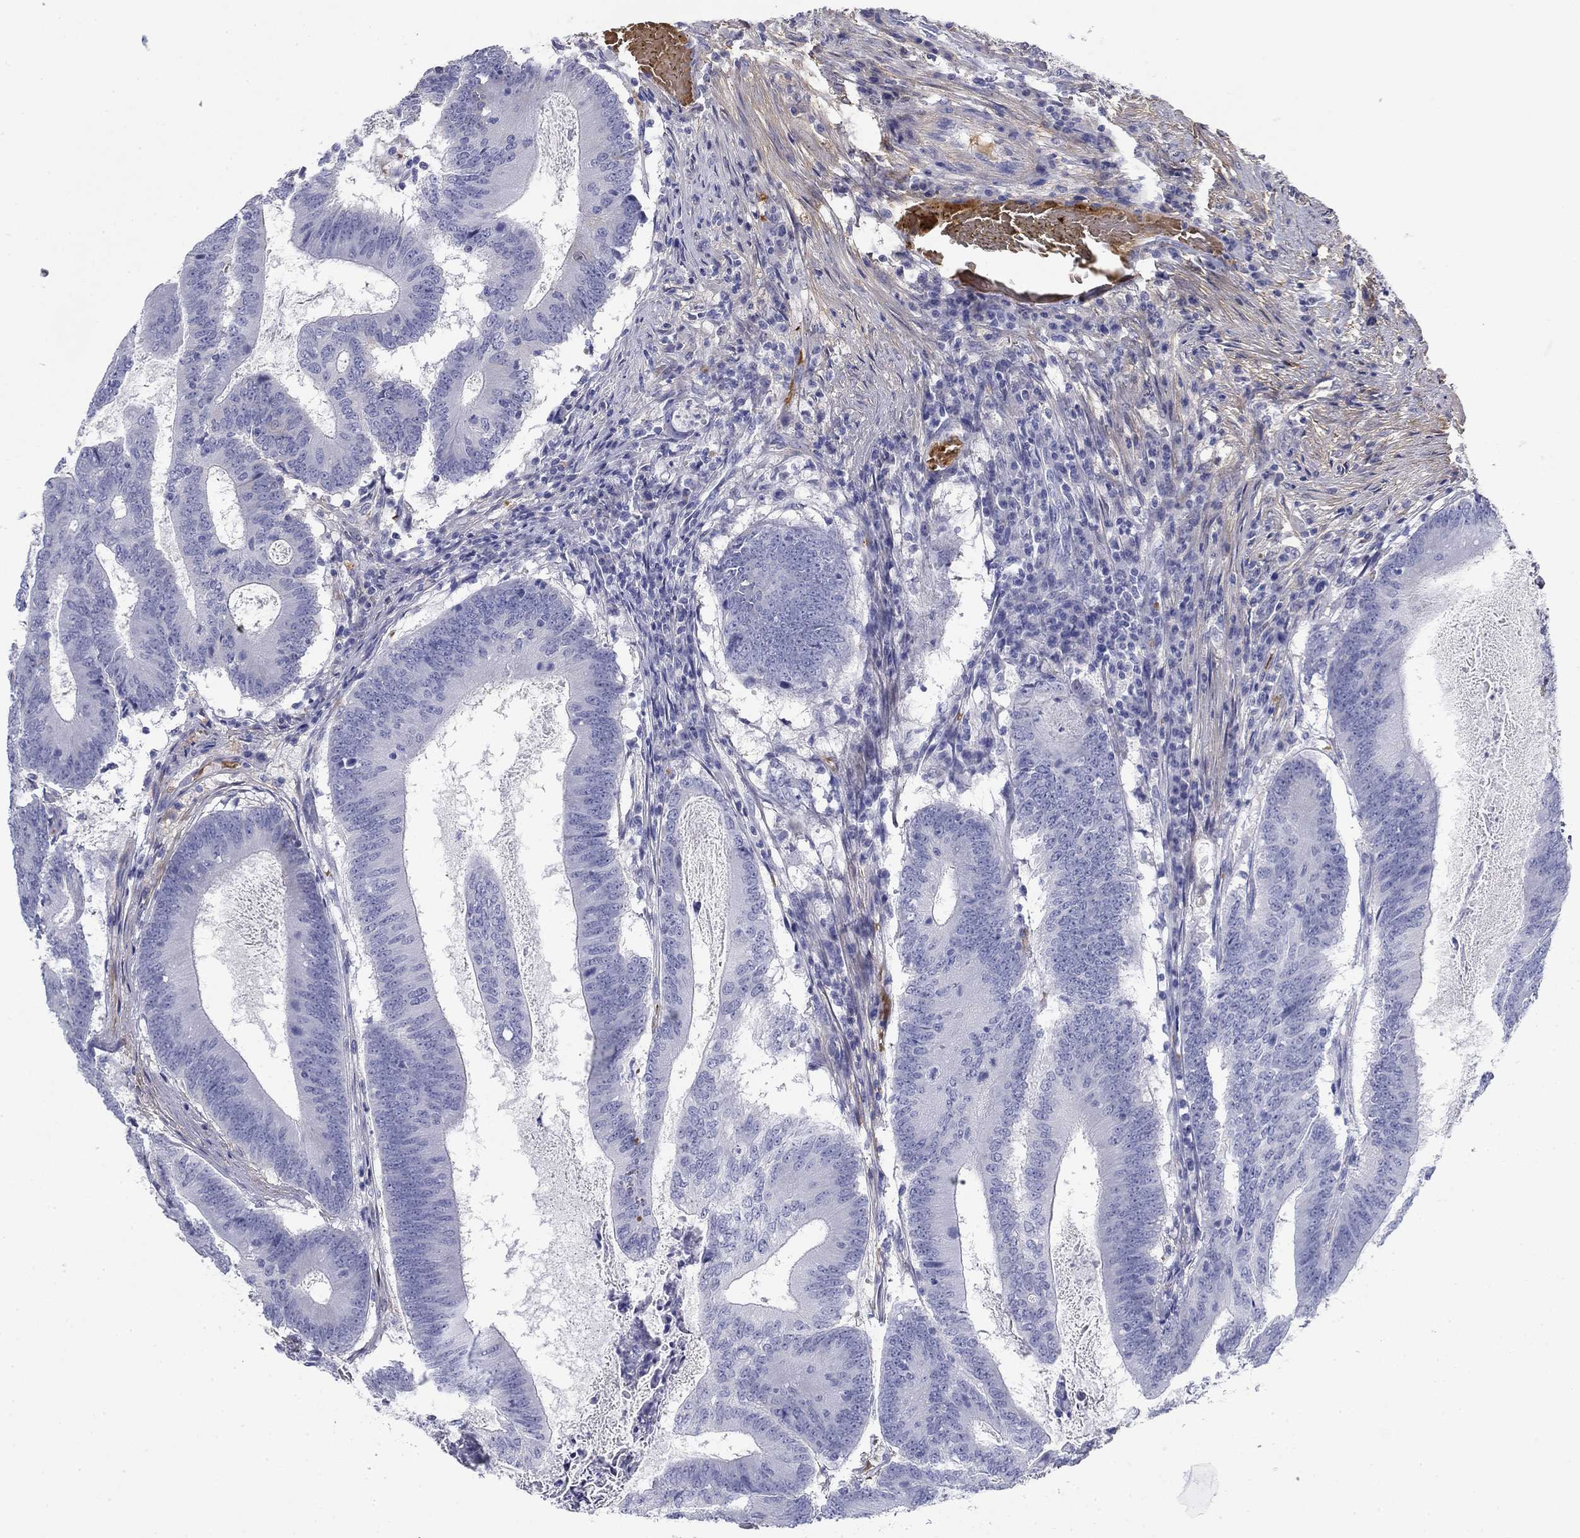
{"staining": {"intensity": "negative", "quantity": "none", "location": "none"}, "tissue": "colorectal cancer", "cell_type": "Tumor cells", "image_type": "cancer", "snomed": [{"axis": "morphology", "description": "Adenocarcinoma, NOS"}, {"axis": "topography", "description": "Colon"}], "caption": "IHC of adenocarcinoma (colorectal) demonstrates no positivity in tumor cells.", "gene": "GPC1", "patient": {"sex": "female", "age": 70}}